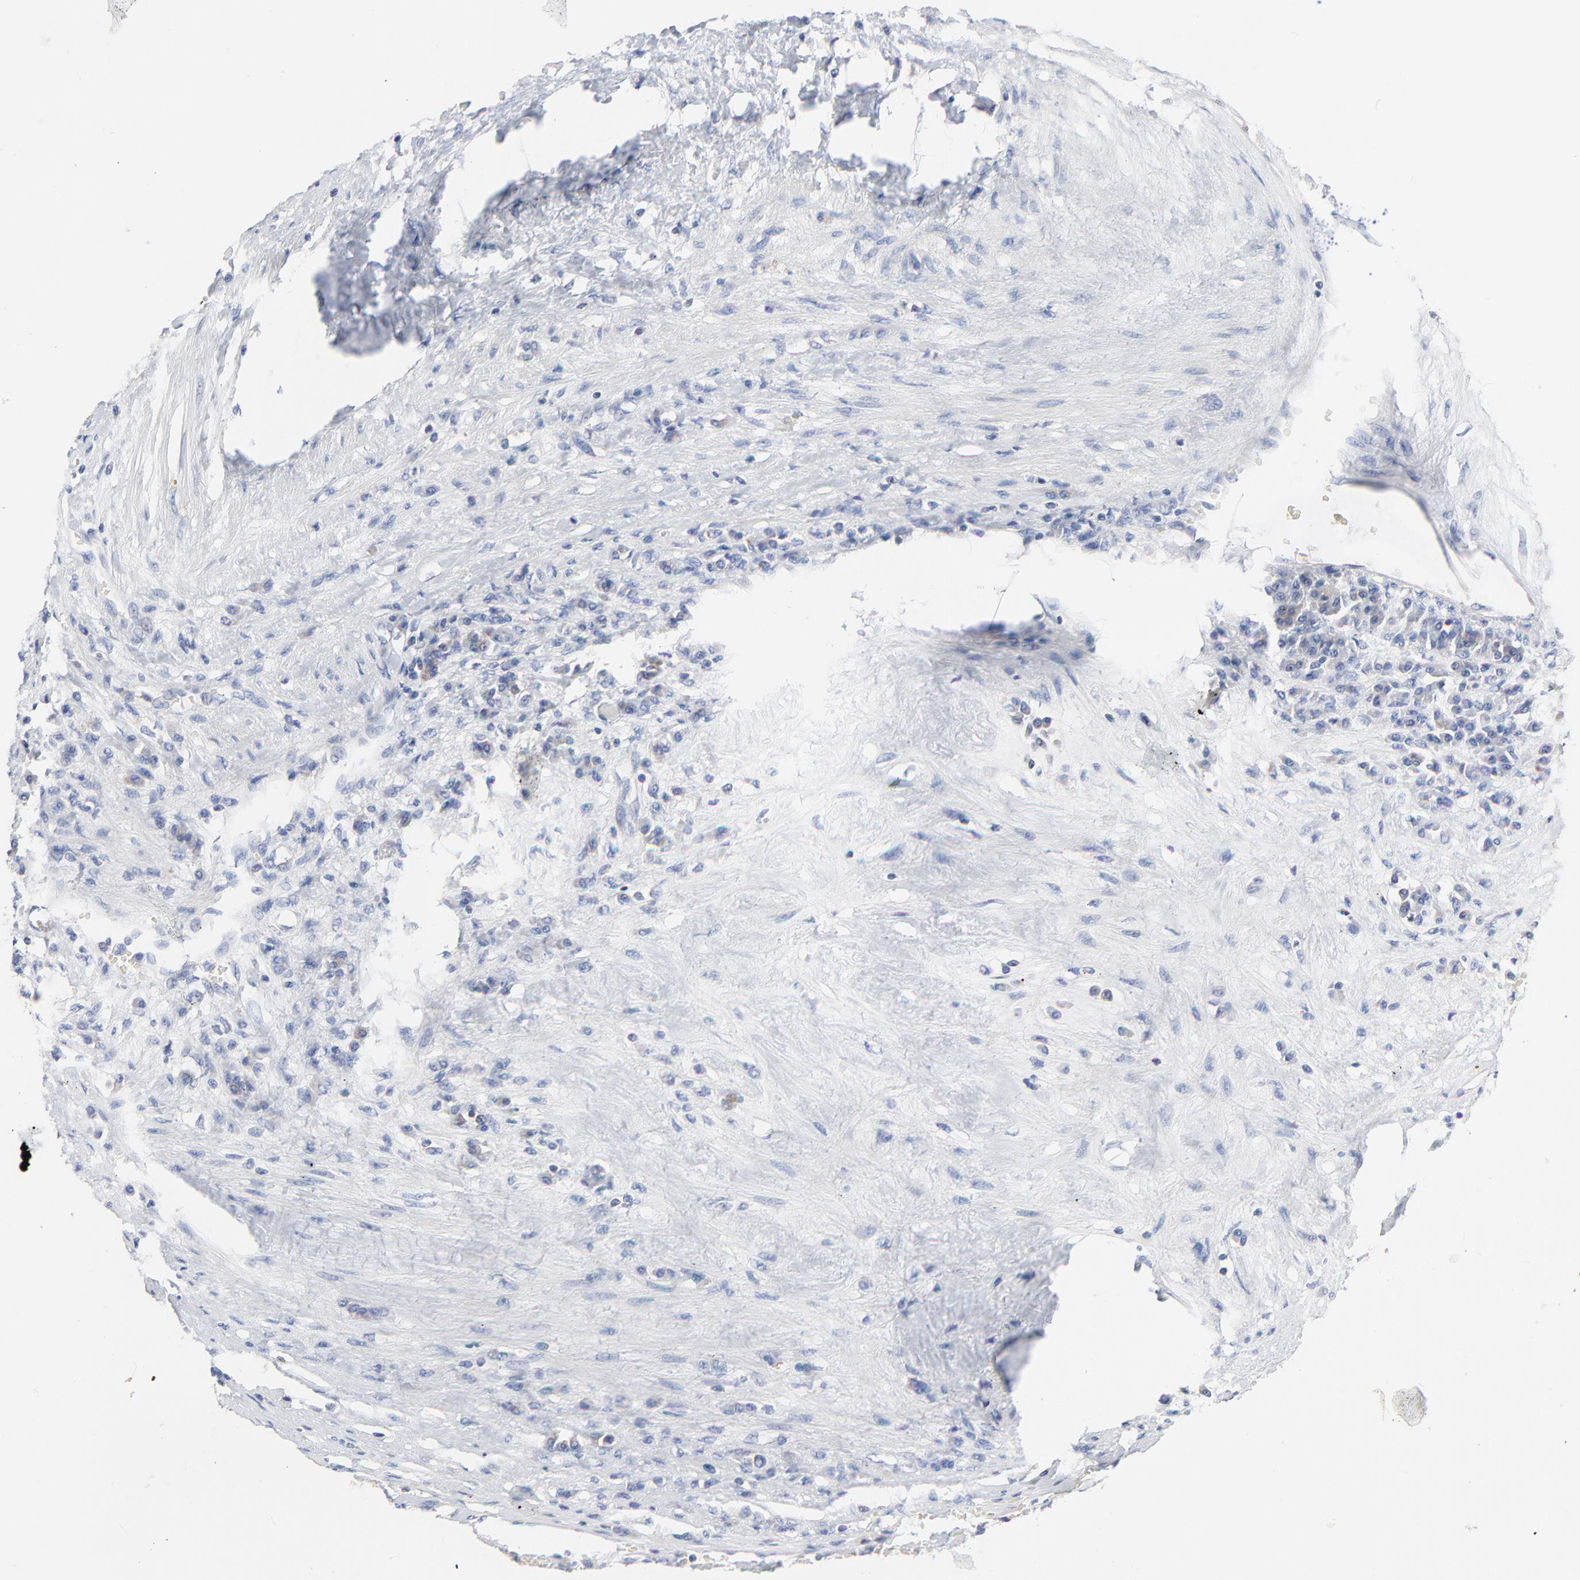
{"staining": {"intensity": "negative", "quantity": "none", "location": "none"}, "tissue": "renal cancer", "cell_type": "Tumor cells", "image_type": "cancer", "snomed": [{"axis": "morphology", "description": "Normal tissue, NOS"}, {"axis": "morphology", "description": "Adenocarcinoma, NOS"}, {"axis": "topography", "description": "Kidney"}], "caption": "There is no significant expression in tumor cells of renal cancer.", "gene": "CD2AP", "patient": {"sex": "male", "age": 71}}